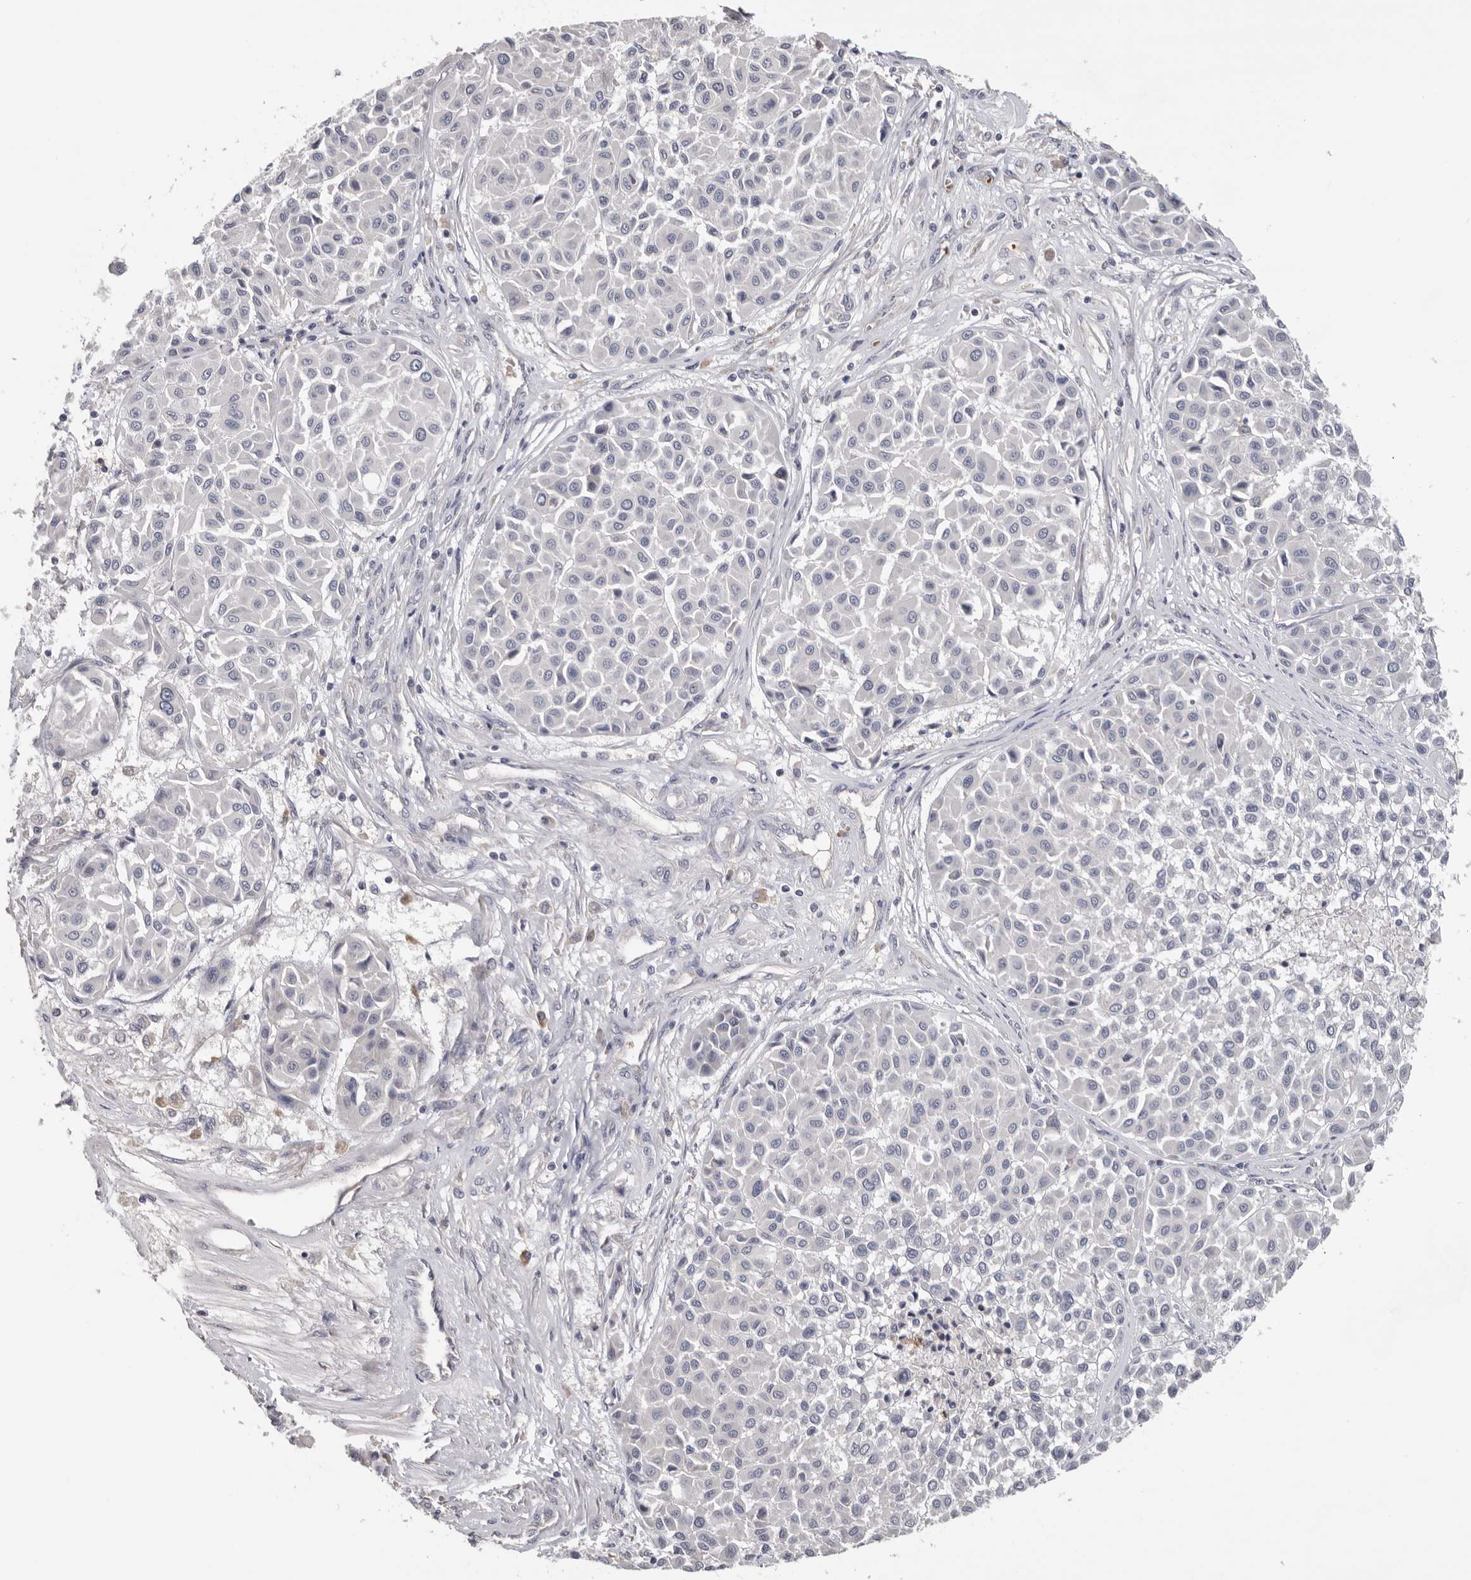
{"staining": {"intensity": "negative", "quantity": "none", "location": "none"}, "tissue": "melanoma", "cell_type": "Tumor cells", "image_type": "cancer", "snomed": [{"axis": "morphology", "description": "Malignant melanoma, Metastatic site"}, {"axis": "topography", "description": "Soft tissue"}], "caption": "DAB (3,3'-diaminobenzidine) immunohistochemical staining of human malignant melanoma (metastatic site) displays no significant expression in tumor cells.", "gene": "KIF2B", "patient": {"sex": "male", "age": 41}}